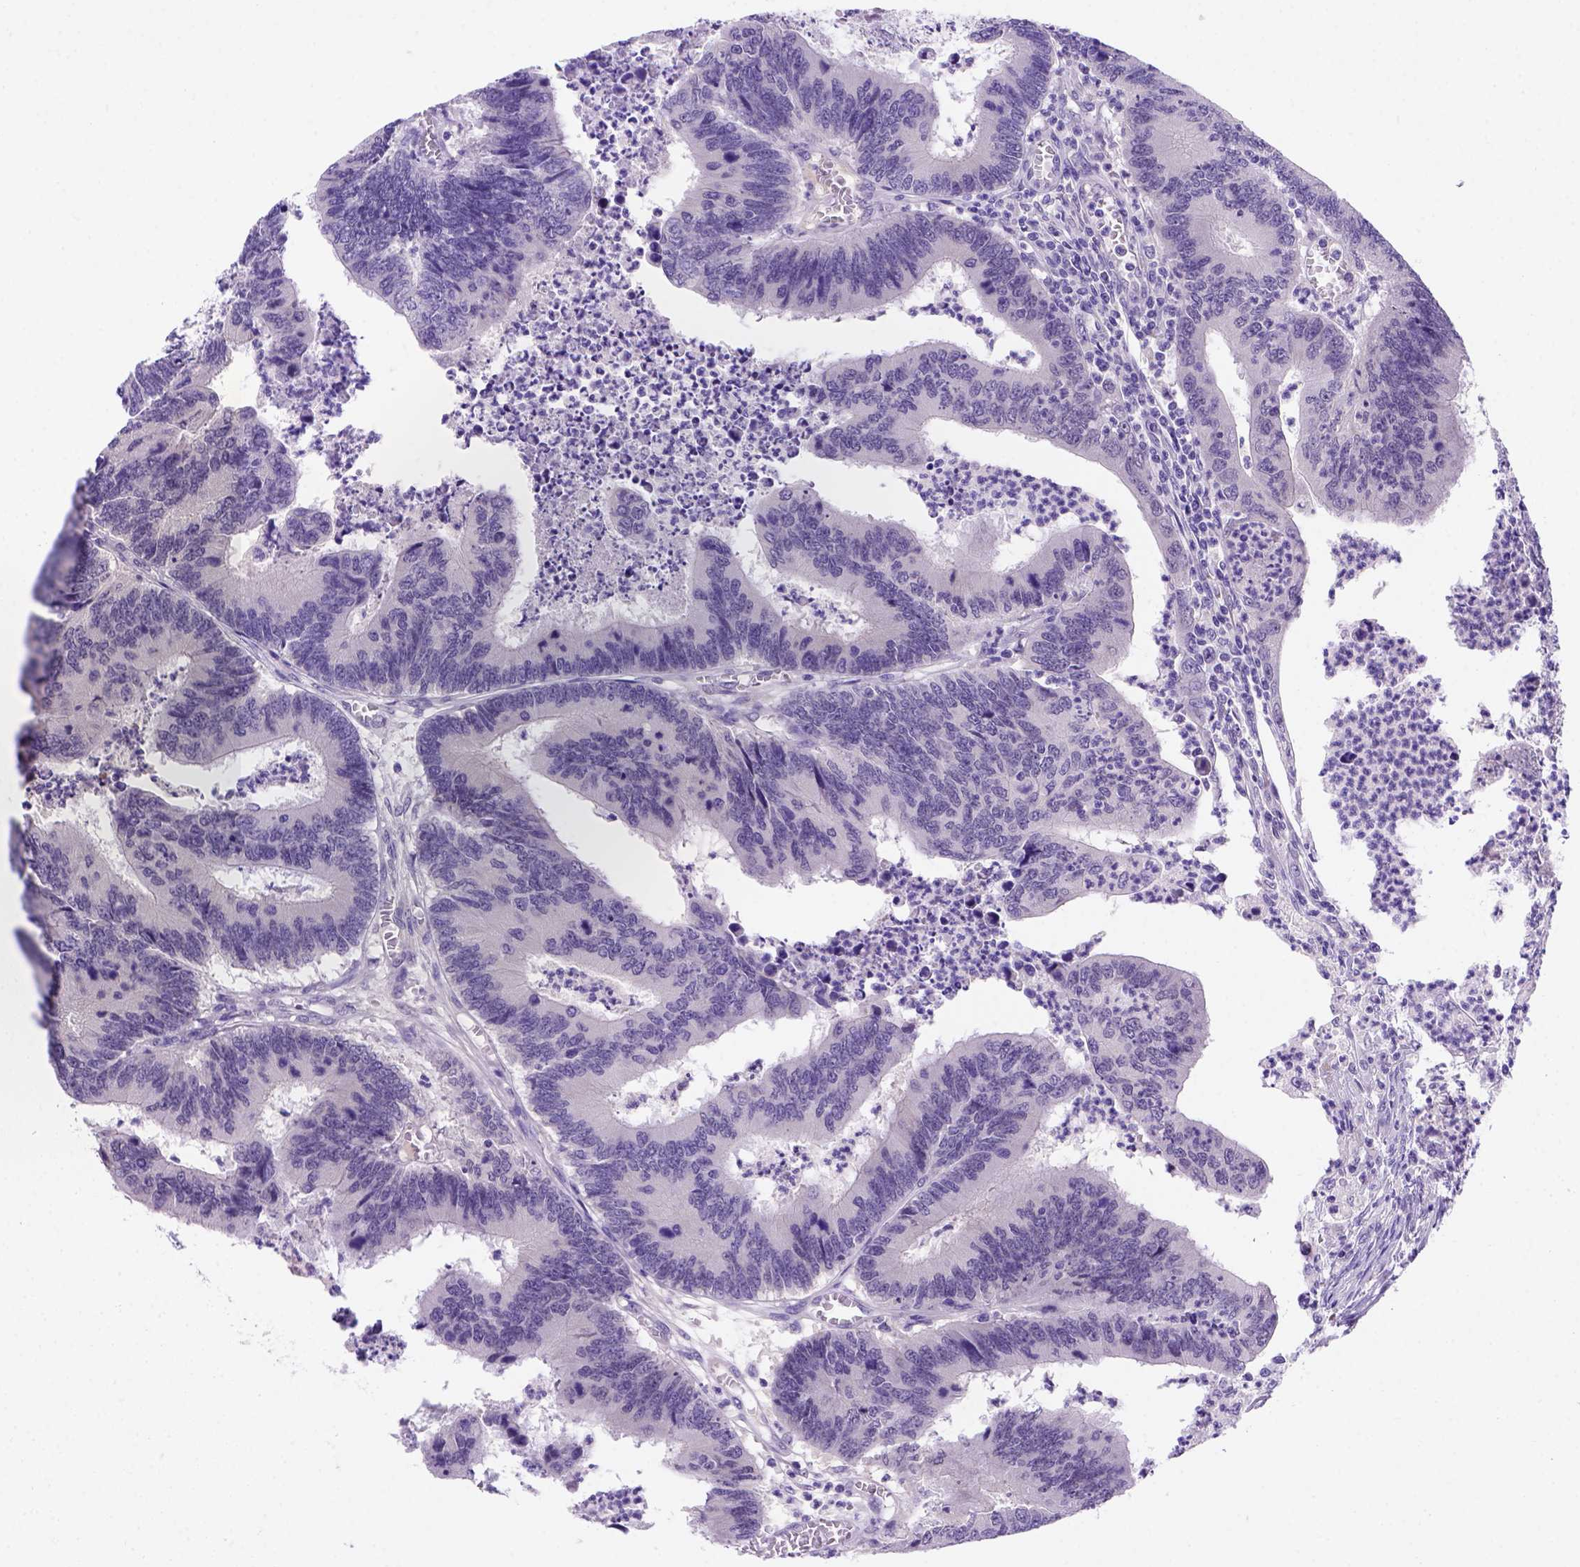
{"staining": {"intensity": "negative", "quantity": "none", "location": "none"}, "tissue": "colorectal cancer", "cell_type": "Tumor cells", "image_type": "cancer", "snomed": [{"axis": "morphology", "description": "Adenocarcinoma, NOS"}, {"axis": "topography", "description": "Colon"}], "caption": "There is no significant staining in tumor cells of colorectal cancer.", "gene": "FAM81B", "patient": {"sex": "female", "age": 67}}